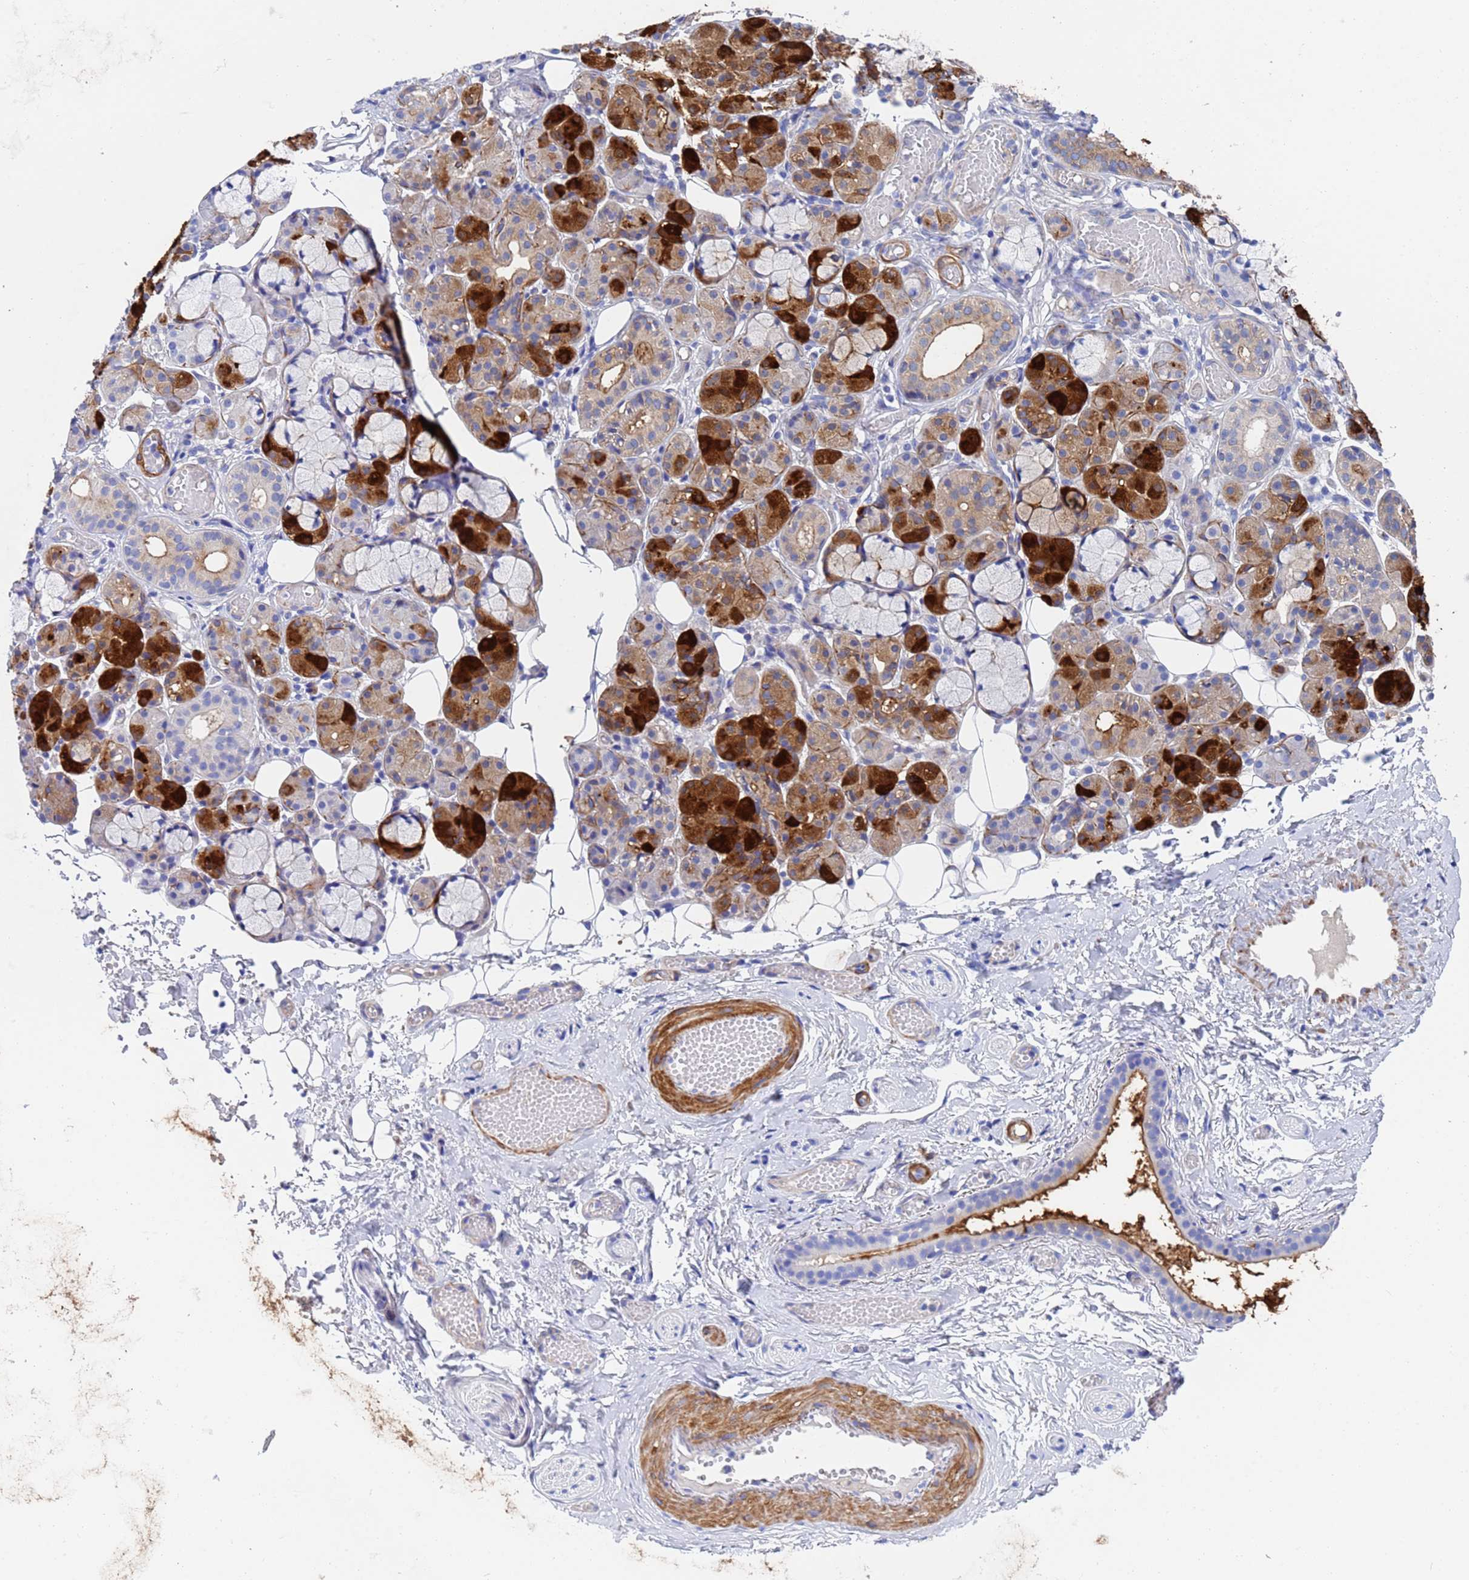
{"staining": {"intensity": "strong", "quantity": "<25%", "location": "cytoplasmic/membranous"}, "tissue": "salivary gland", "cell_type": "Glandular cells", "image_type": "normal", "snomed": [{"axis": "morphology", "description": "Normal tissue, NOS"}, {"axis": "topography", "description": "Salivary gland"}], "caption": "DAB (3,3'-diaminobenzidine) immunohistochemical staining of unremarkable human salivary gland displays strong cytoplasmic/membranous protein staining in approximately <25% of glandular cells. (DAB IHC, brown staining for protein, blue staining for nuclei).", "gene": "CST1", "patient": {"sex": "male", "age": 63}}